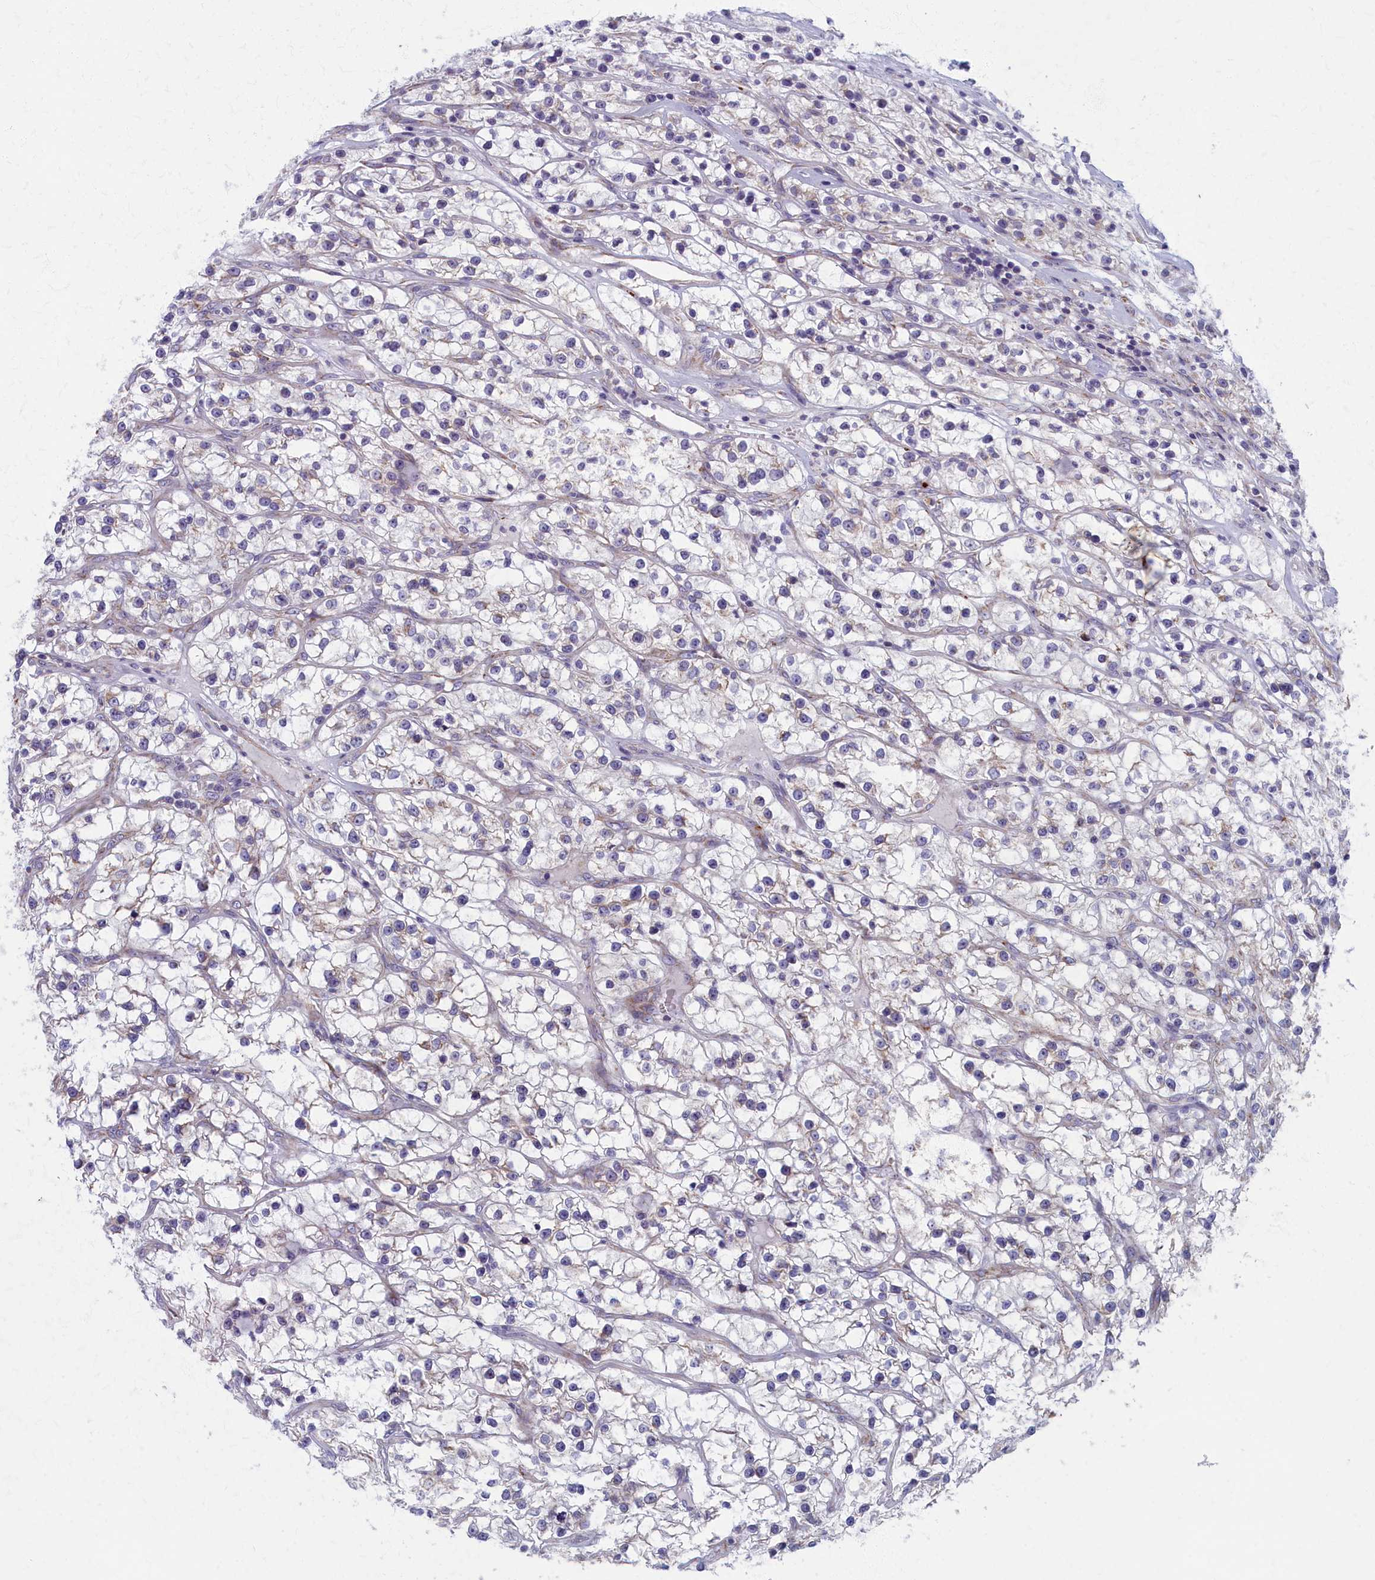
{"staining": {"intensity": "negative", "quantity": "none", "location": "none"}, "tissue": "renal cancer", "cell_type": "Tumor cells", "image_type": "cancer", "snomed": [{"axis": "morphology", "description": "Adenocarcinoma, NOS"}, {"axis": "topography", "description": "Kidney"}], "caption": "Protein analysis of adenocarcinoma (renal) displays no significant staining in tumor cells. Brightfield microscopy of IHC stained with DAB (brown) and hematoxylin (blue), captured at high magnification.", "gene": "MRPS25", "patient": {"sex": "female", "age": 57}}